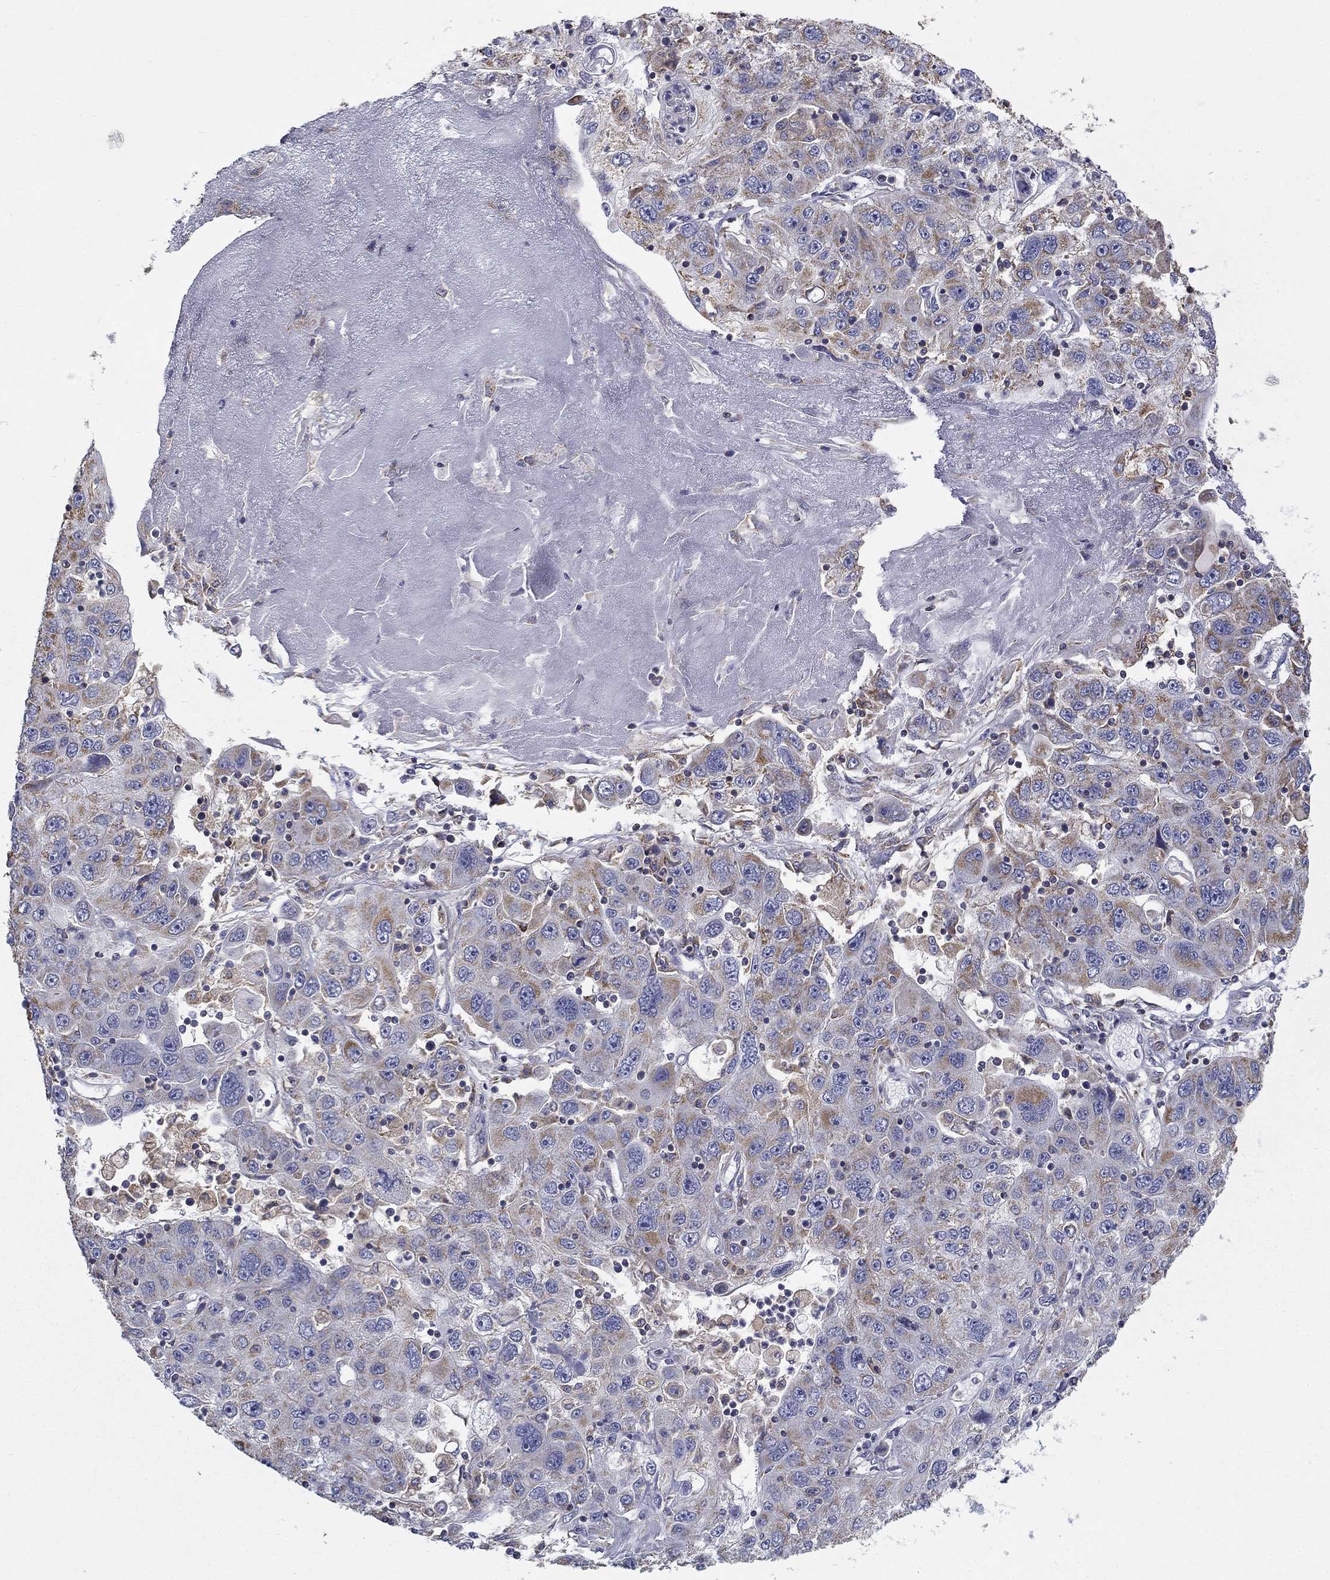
{"staining": {"intensity": "moderate", "quantity": "<25%", "location": "cytoplasmic/membranous"}, "tissue": "stomach cancer", "cell_type": "Tumor cells", "image_type": "cancer", "snomed": [{"axis": "morphology", "description": "Adenocarcinoma, NOS"}, {"axis": "topography", "description": "Stomach"}], "caption": "High-power microscopy captured an immunohistochemistry (IHC) micrograph of adenocarcinoma (stomach), revealing moderate cytoplasmic/membranous positivity in approximately <25% of tumor cells.", "gene": "NME5", "patient": {"sex": "male", "age": 56}}